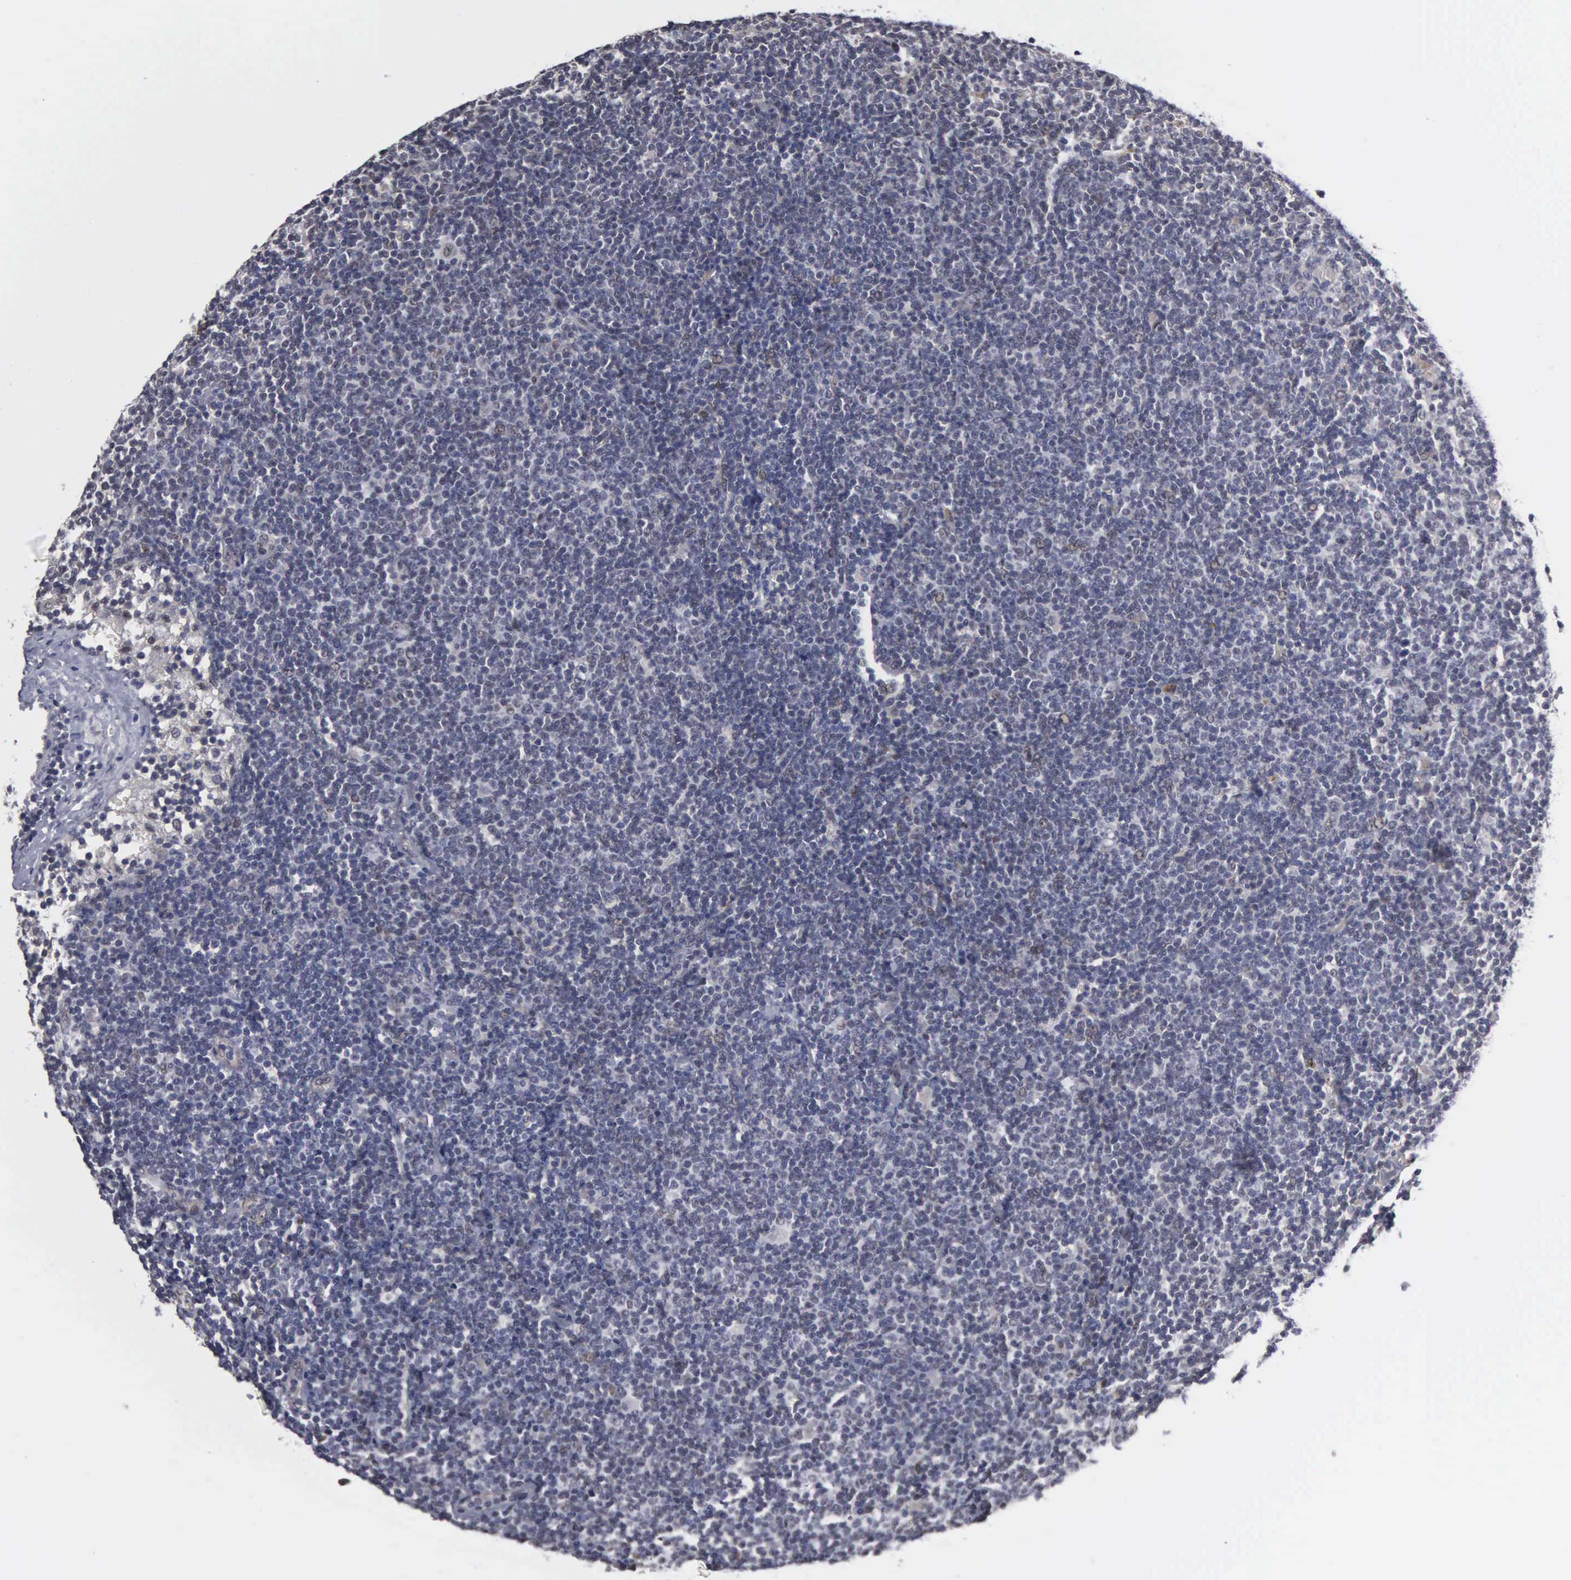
{"staining": {"intensity": "negative", "quantity": "none", "location": "none"}, "tissue": "lymphoma", "cell_type": "Tumor cells", "image_type": "cancer", "snomed": [{"axis": "morphology", "description": "Malignant lymphoma, non-Hodgkin's type, Low grade"}, {"axis": "topography", "description": "Lymph node"}], "caption": "High power microscopy micrograph of an immunohistochemistry histopathology image of malignant lymphoma, non-Hodgkin's type (low-grade), revealing no significant expression in tumor cells.", "gene": "ZBTB33", "patient": {"sex": "male", "age": 65}}